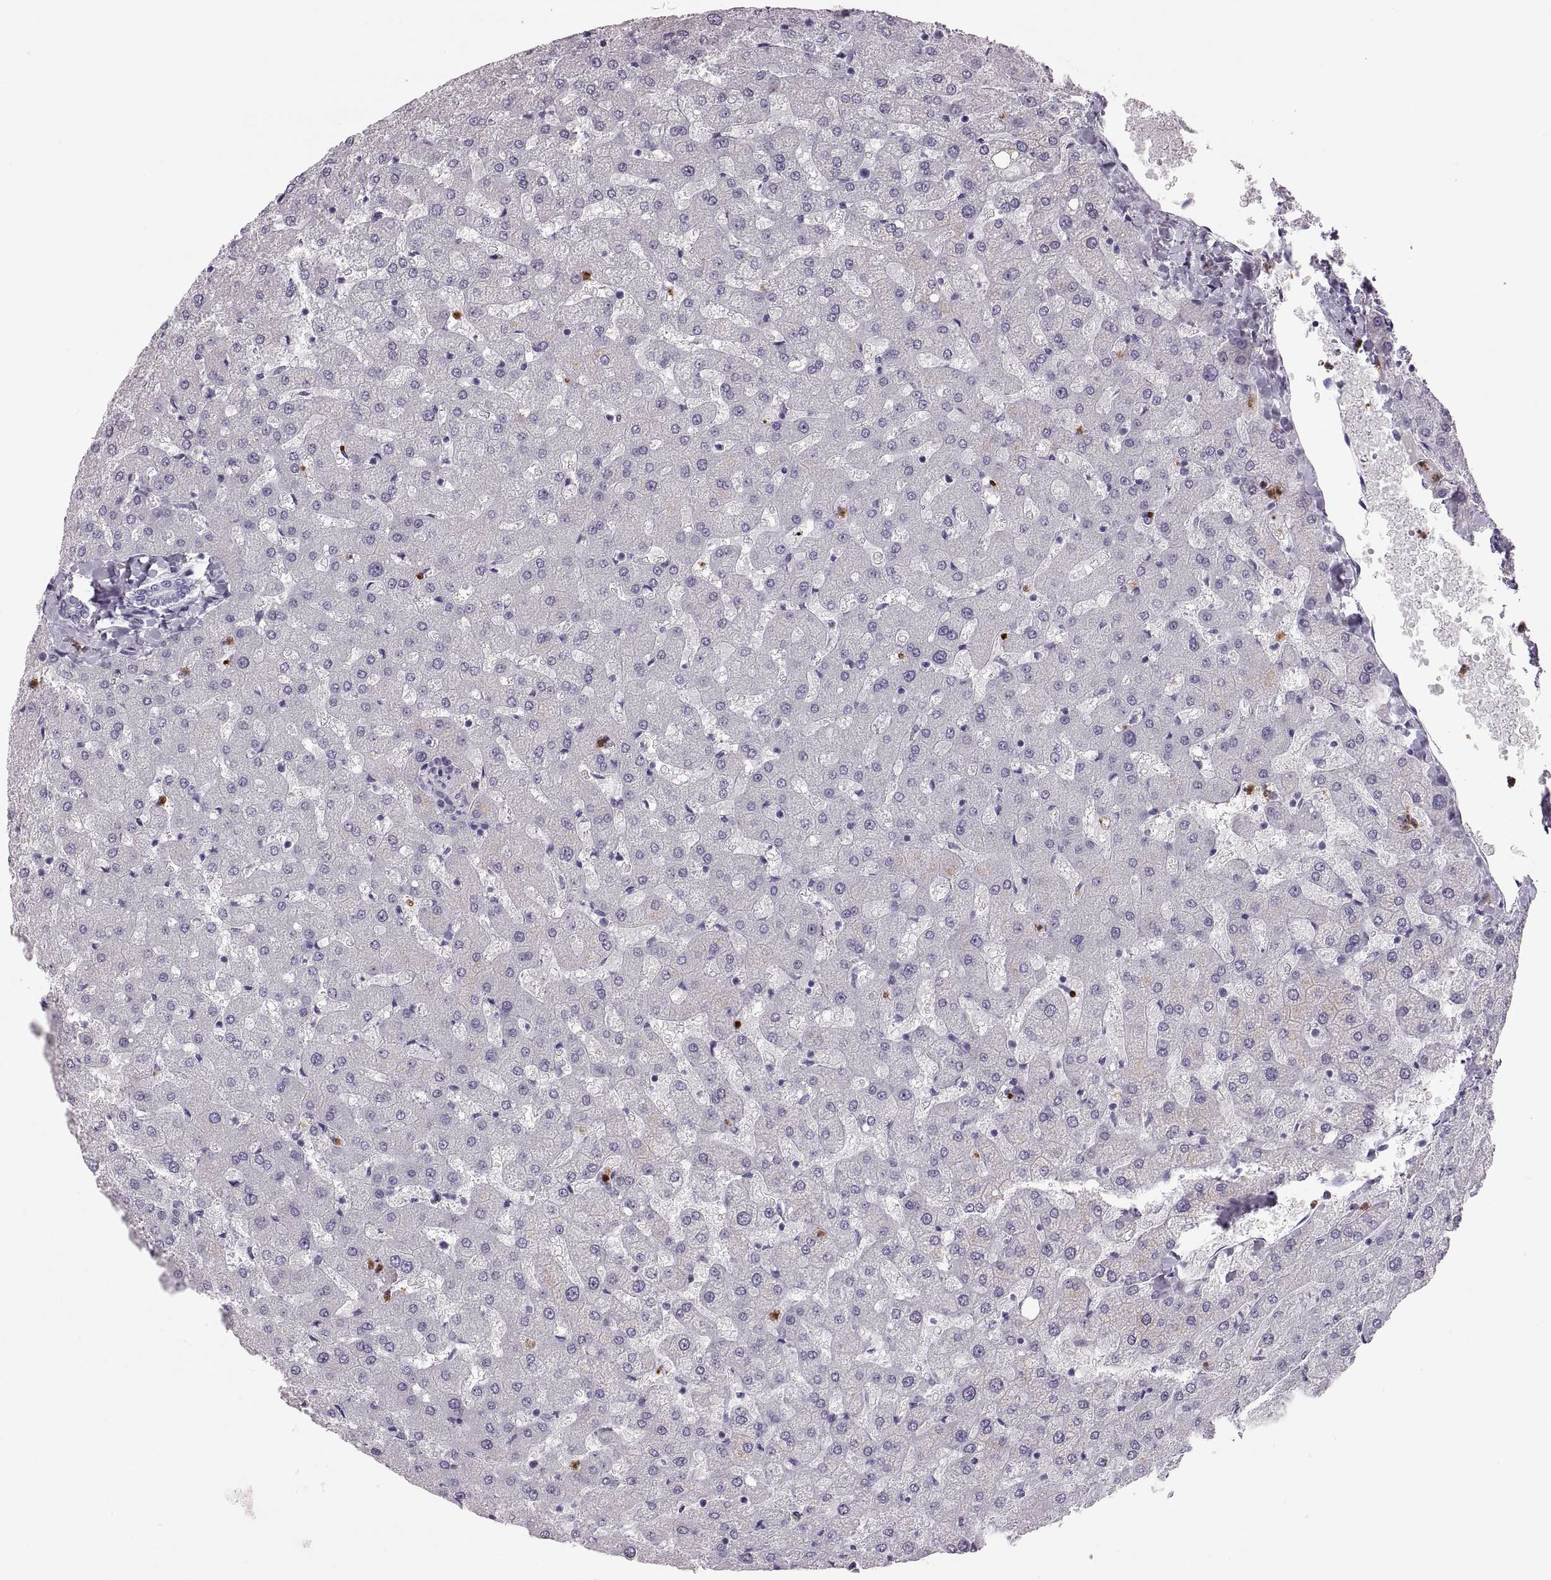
{"staining": {"intensity": "negative", "quantity": "none", "location": "none"}, "tissue": "liver", "cell_type": "Cholangiocytes", "image_type": "normal", "snomed": [{"axis": "morphology", "description": "Normal tissue, NOS"}, {"axis": "topography", "description": "Liver"}], "caption": "This is an immunohistochemistry histopathology image of unremarkable human liver. There is no positivity in cholangiocytes.", "gene": "MILR1", "patient": {"sex": "female", "age": 50}}